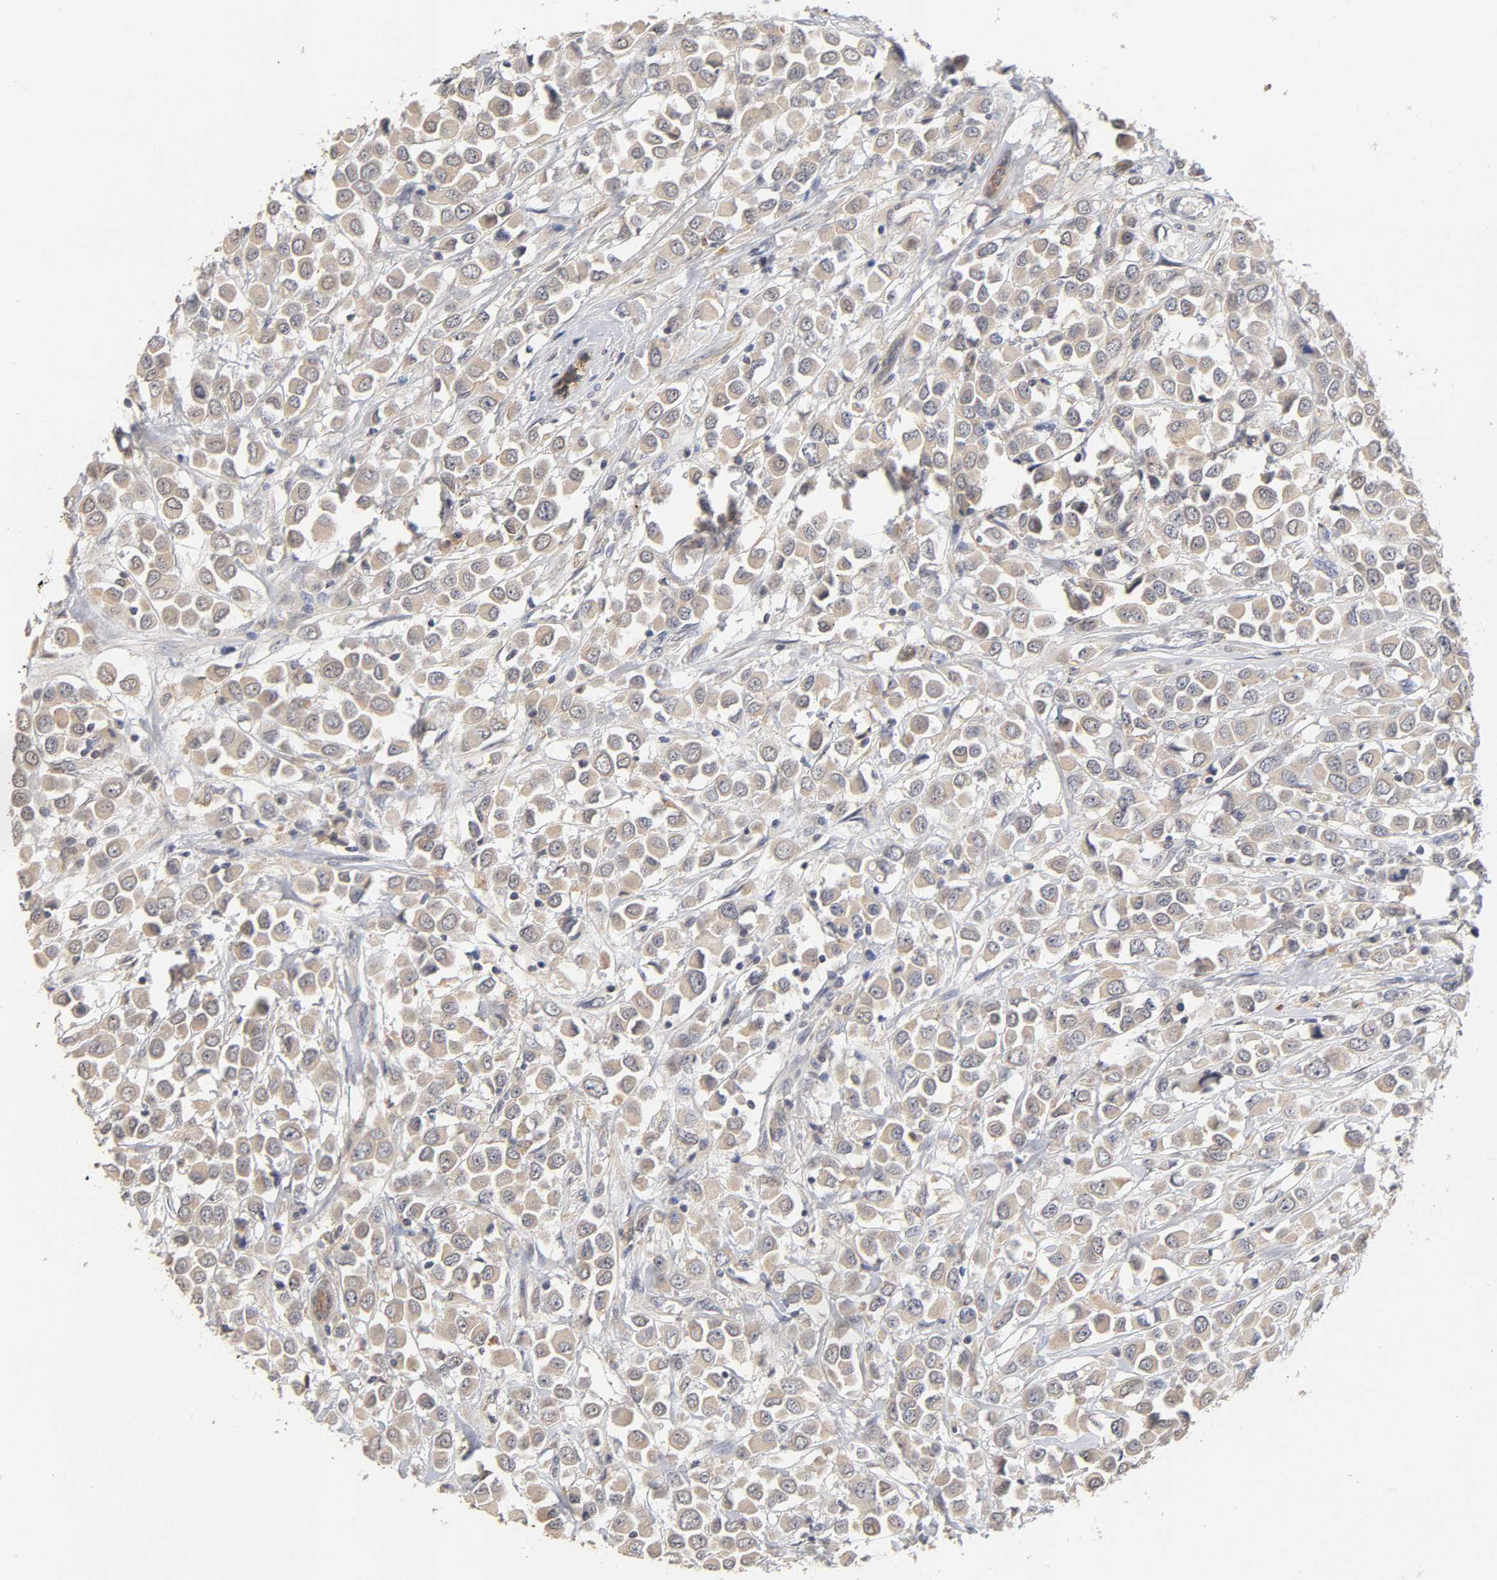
{"staining": {"intensity": "weak", "quantity": ">75%", "location": "cytoplasmic/membranous"}, "tissue": "breast cancer", "cell_type": "Tumor cells", "image_type": "cancer", "snomed": [{"axis": "morphology", "description": "Duct carcinoma"}, {"axis": "topography", "description": "Breast"}], "caption": "The image reveals a brown stain indicating the presence of a protein in the cytoplasmic/membranous of tumor cells in breast cancer (infiltrating ductal carcinoma).", "gene": "CXADR", "patient": {"sex": "female", "age": 61}}